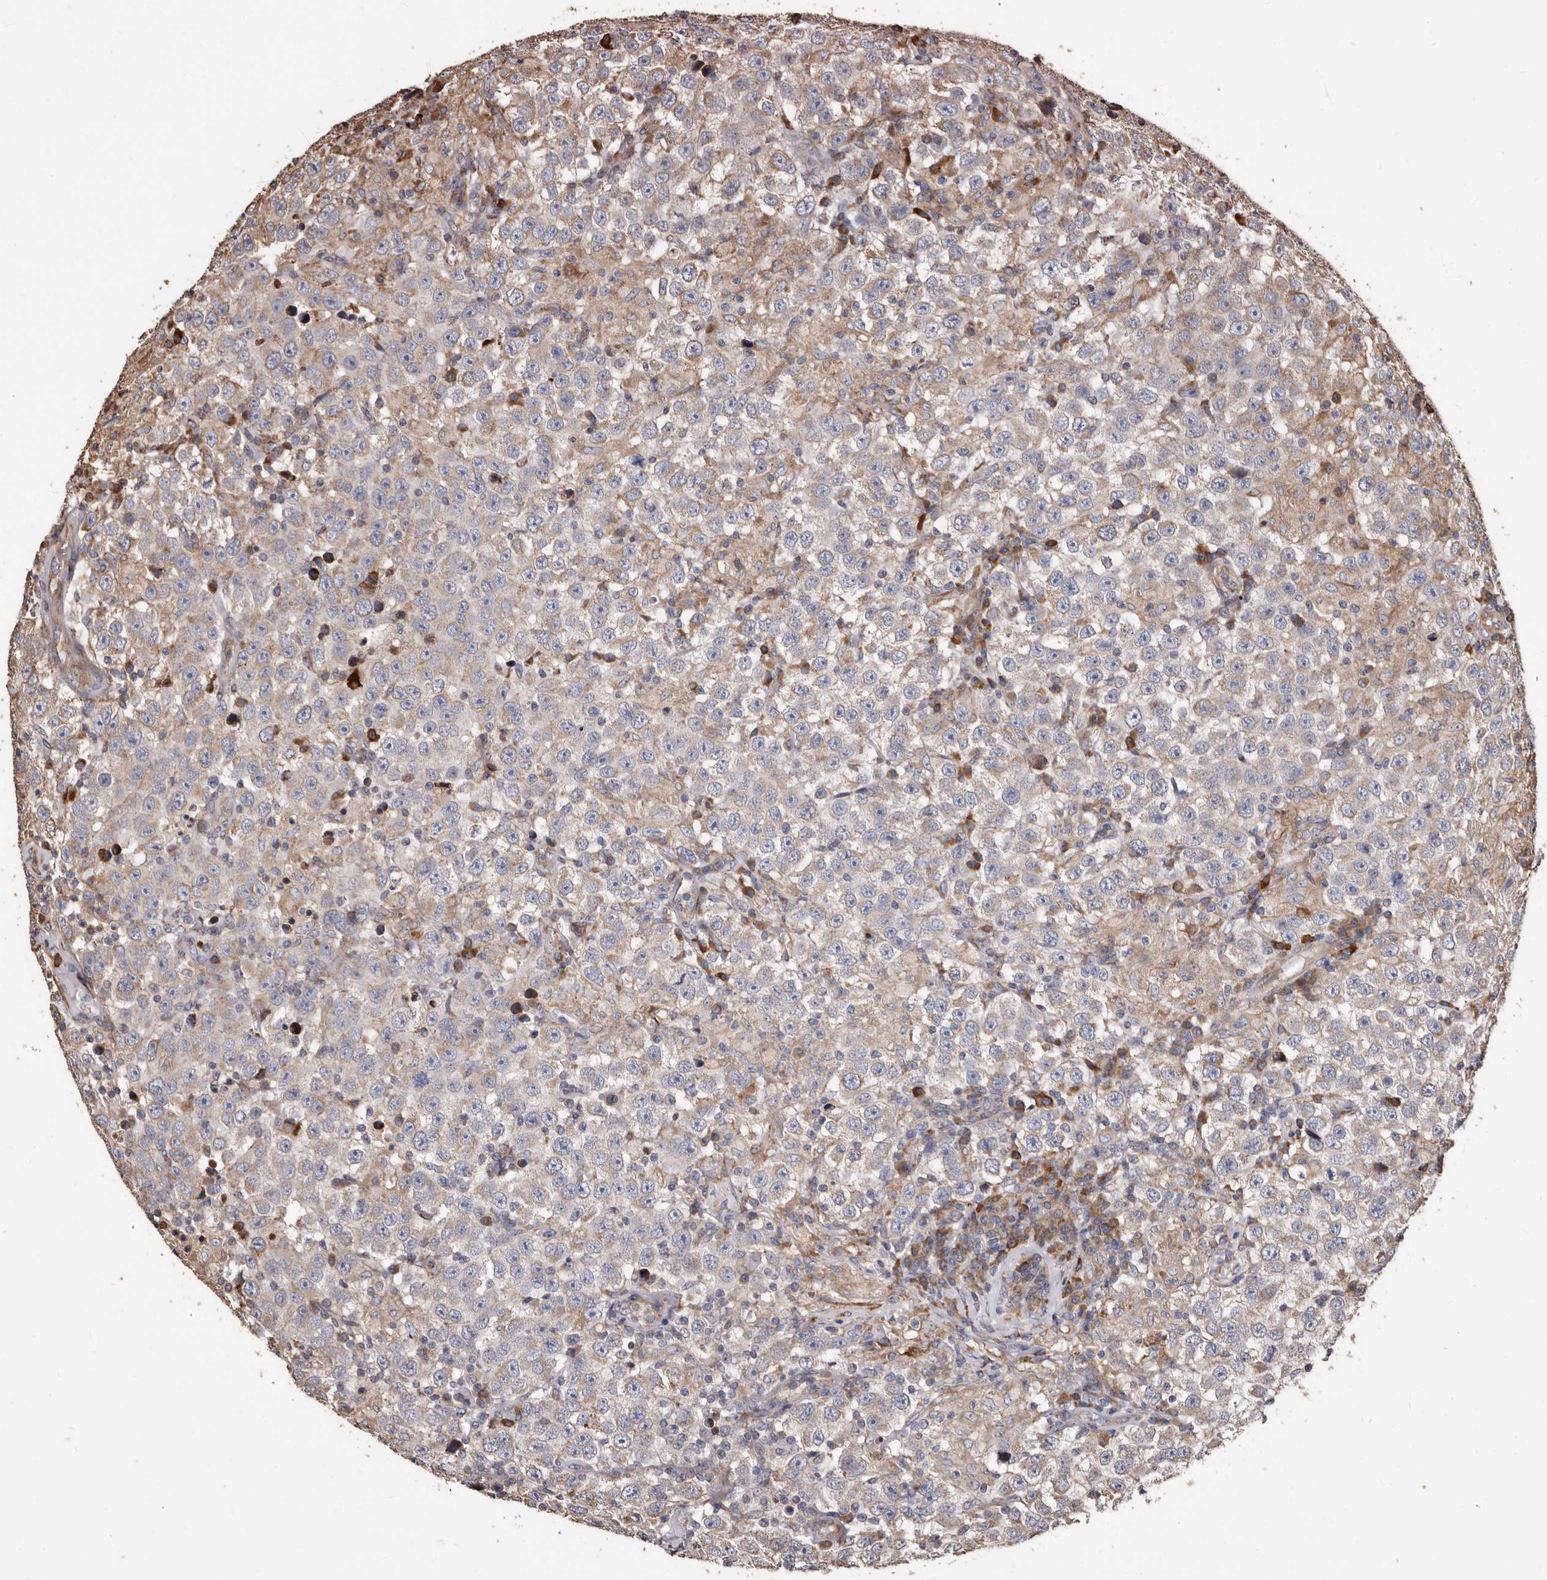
{"staining": {"intensity": "moderate", "quantity": "<25%", "location": "cytoplasmic/membranous"}, "tissue": "testis cancer", "cell_type": "Tumor cells", "image_type": "cancer", "snomed": [{"axis": "morphology", "description": "Seminoma, NOS"}, {"axis": "topography", "description": "Testis"}], "caption": "The histopathology image exhibits a brown stain indicating the presence of a protein in the cytoplasmic/membranous of tumor cells in seminoma (testis).", "gene": "OSGIN2", "patient": {"sex": "male", "age": 41}}